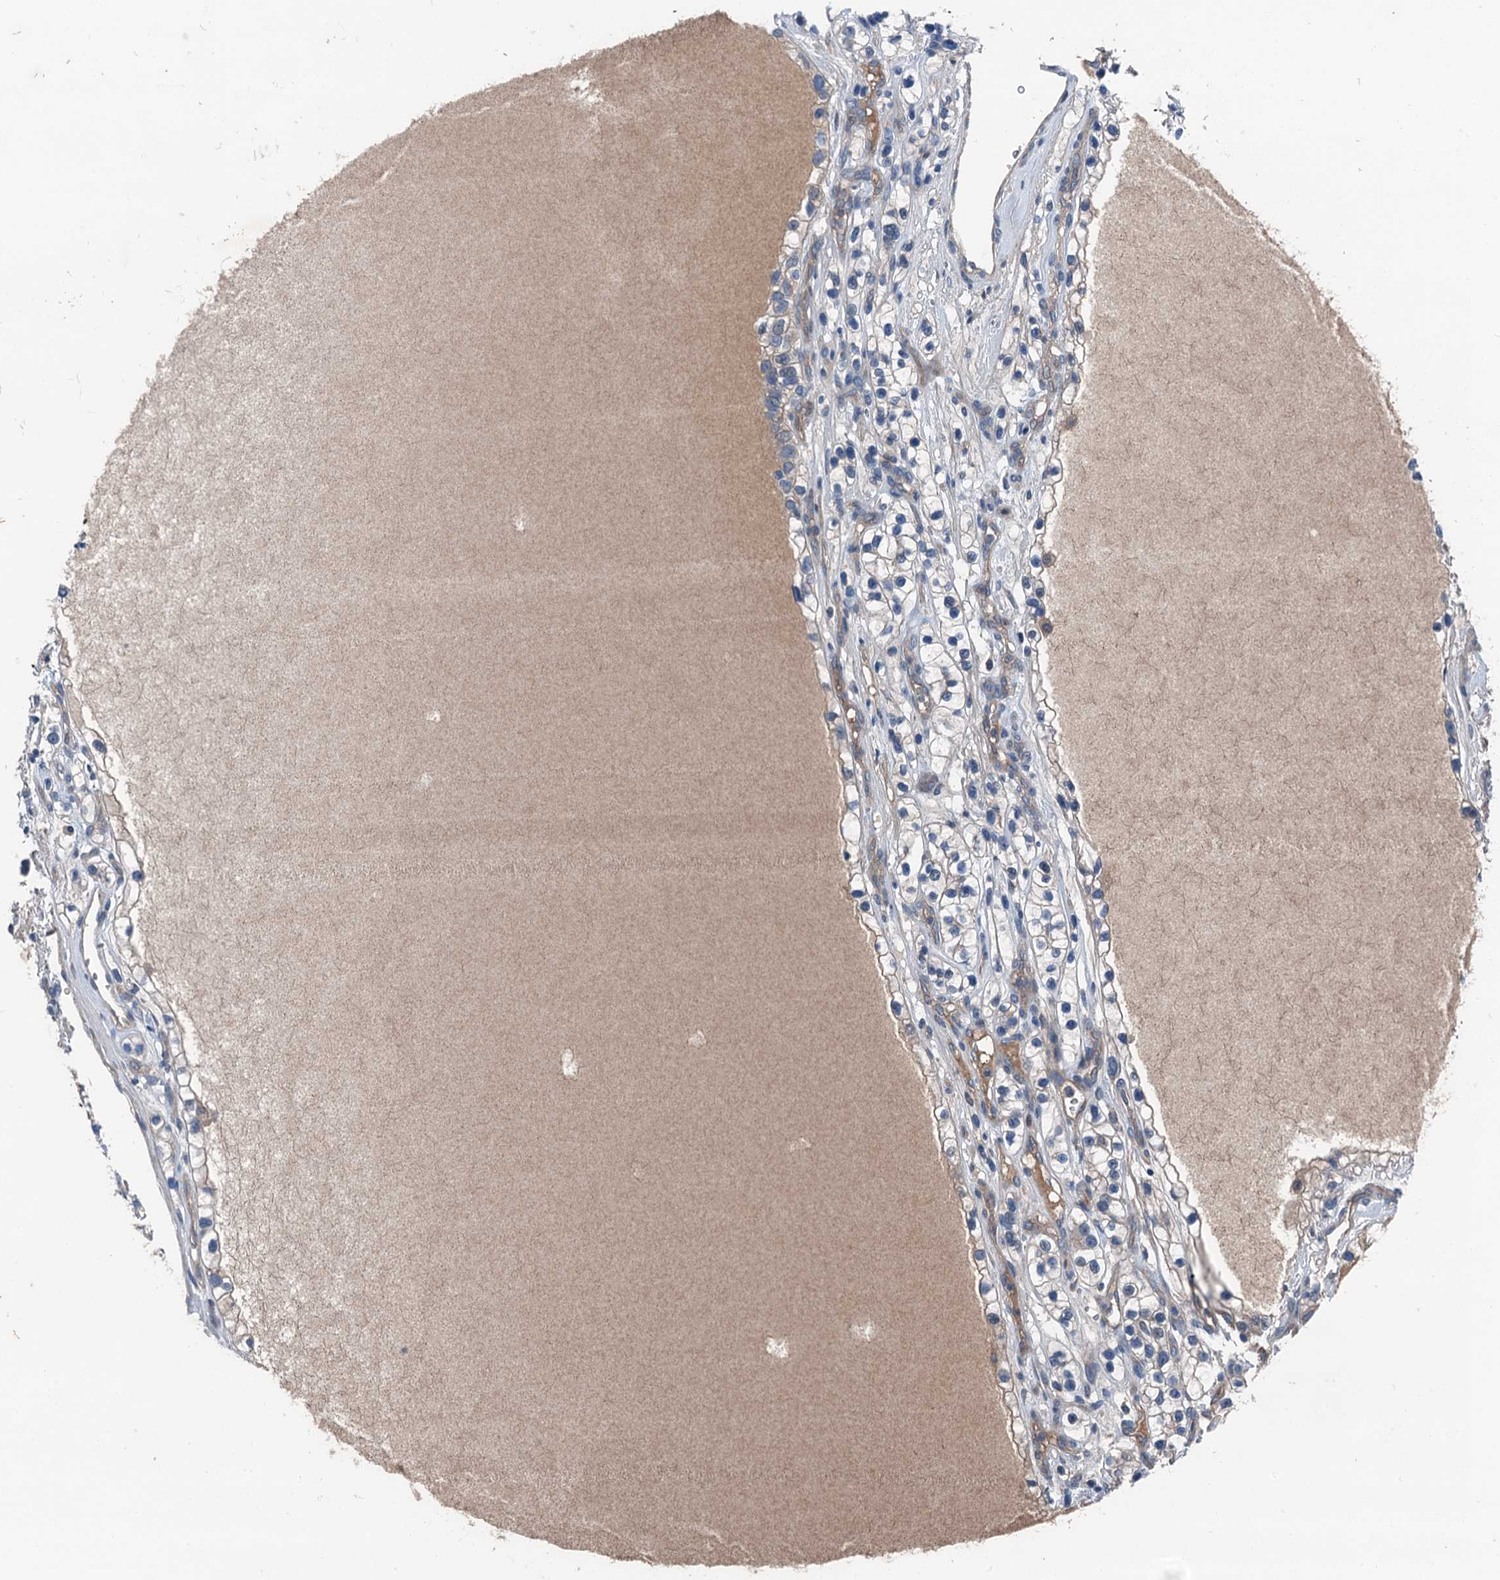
{"staining": {"intensity": "negative", "quantity": "none", "location": "none"}, "tissue": "renal cancer", "cell_type": "Tumor cells", "image_type": "cancer", "snomed": [{"axis": "morphology", "description": "Adenocarcinoma, NOS"}, {"axis": "topography", "description": "Kidney"}], "caption": "IHC micrograph of human renal cancer (adenocarcinoma) stained for a protein (brown), which demonstrates no staining in tumor cells. Nuclei are stained in blue.", "gene": "SLC2A10", "patient": {"sex": "female", "age": 57}}